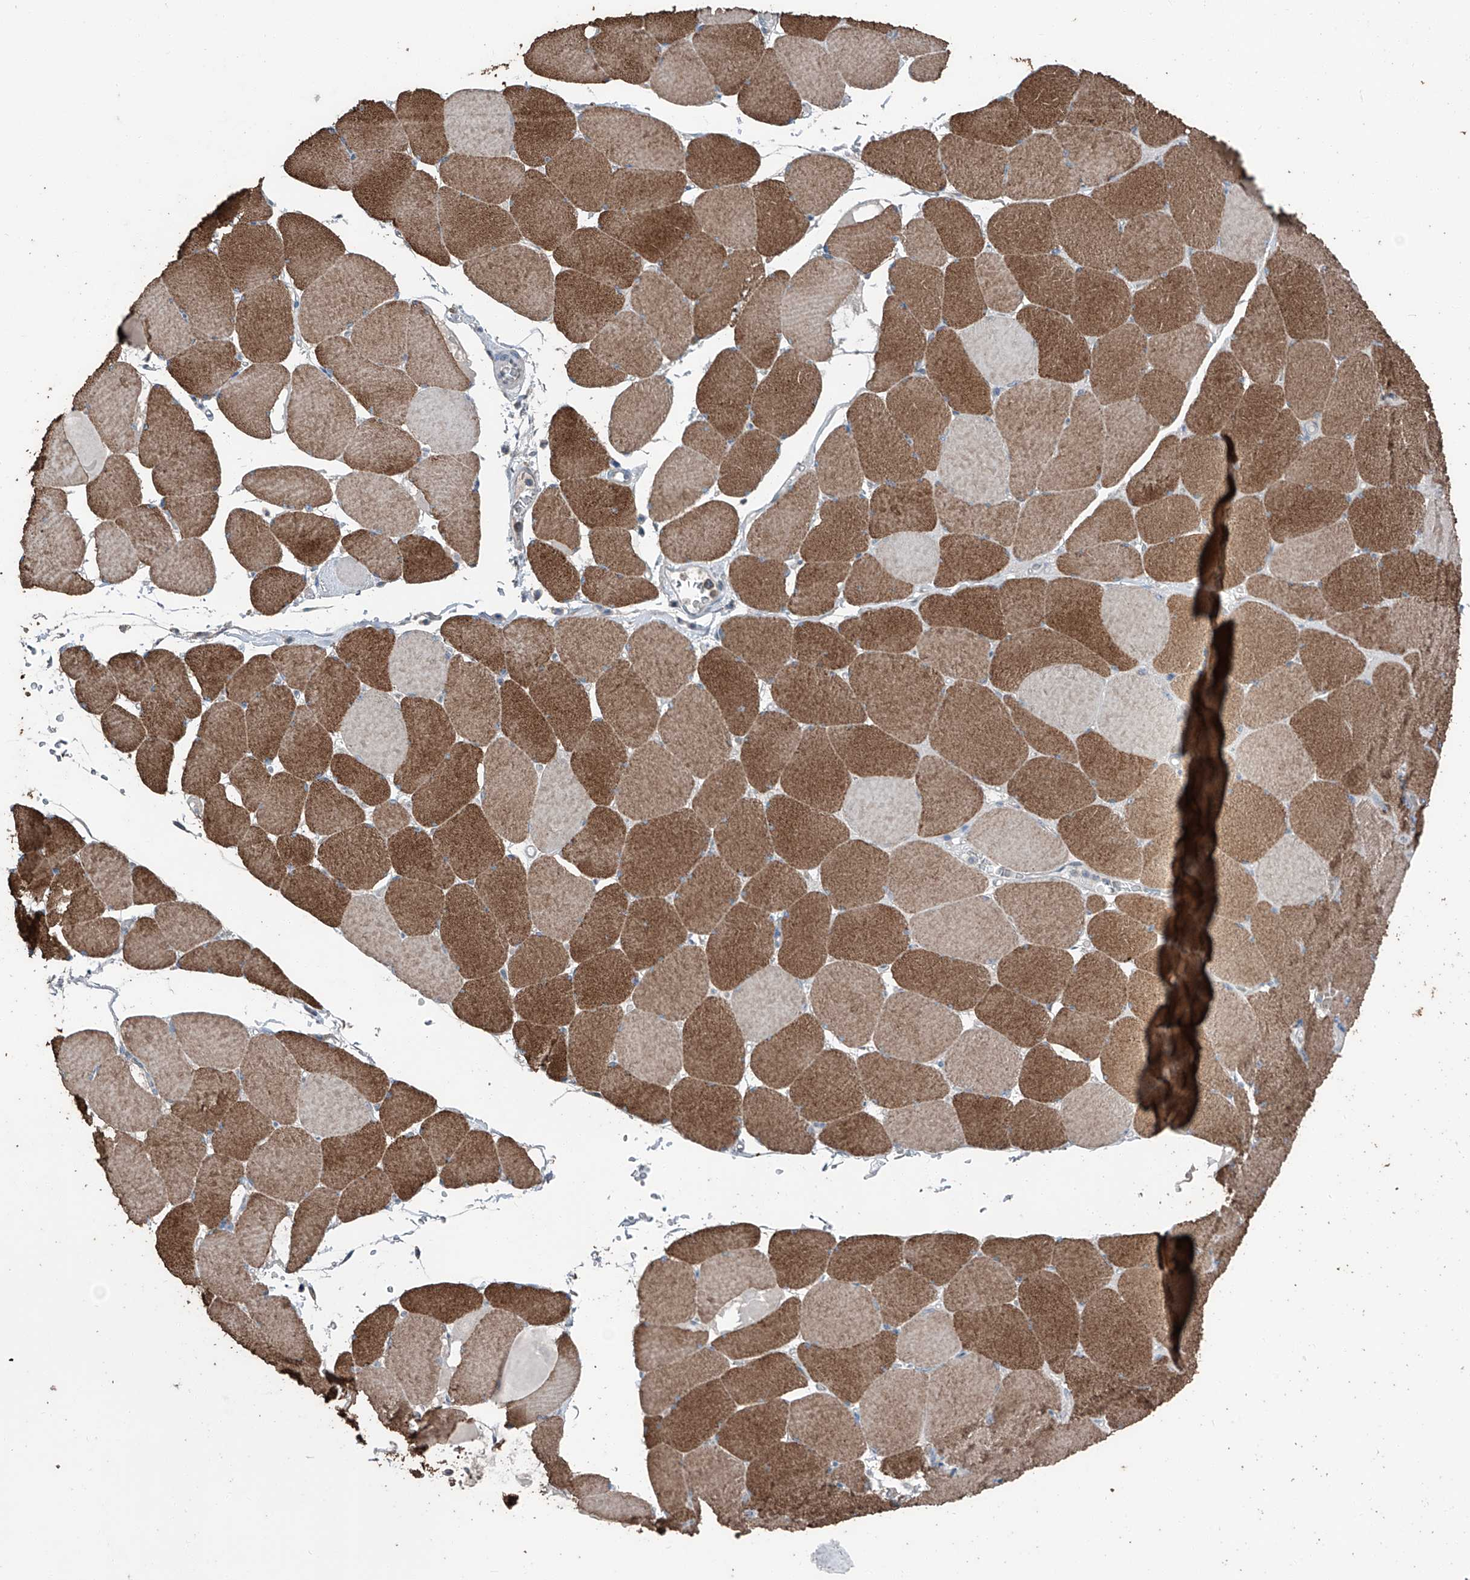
{"staining": {"intensity": "moderate", "quantity": ">75%", "location": "cytoplasmic/membranous"}, "tissue": "skeletal muscle", "cell_type": "Myocytes", "image_type": "normal", "snomed": [{"axis": "morphology", "description": "Normal tissue, NOS"}, {"axis": "topography", "description": "Skeletal muscle"}, {"axis": "topography", "description": "Head-Neck"}], "caption": "Immunohistochemistry of unremarkable skeletal muscle displays medium levels of moderate cytoplasmic/membranous staining in approximately >75% of myocytes.", "gene": "MAMLD1", "patient": {"sex": "male", "age": 66}}